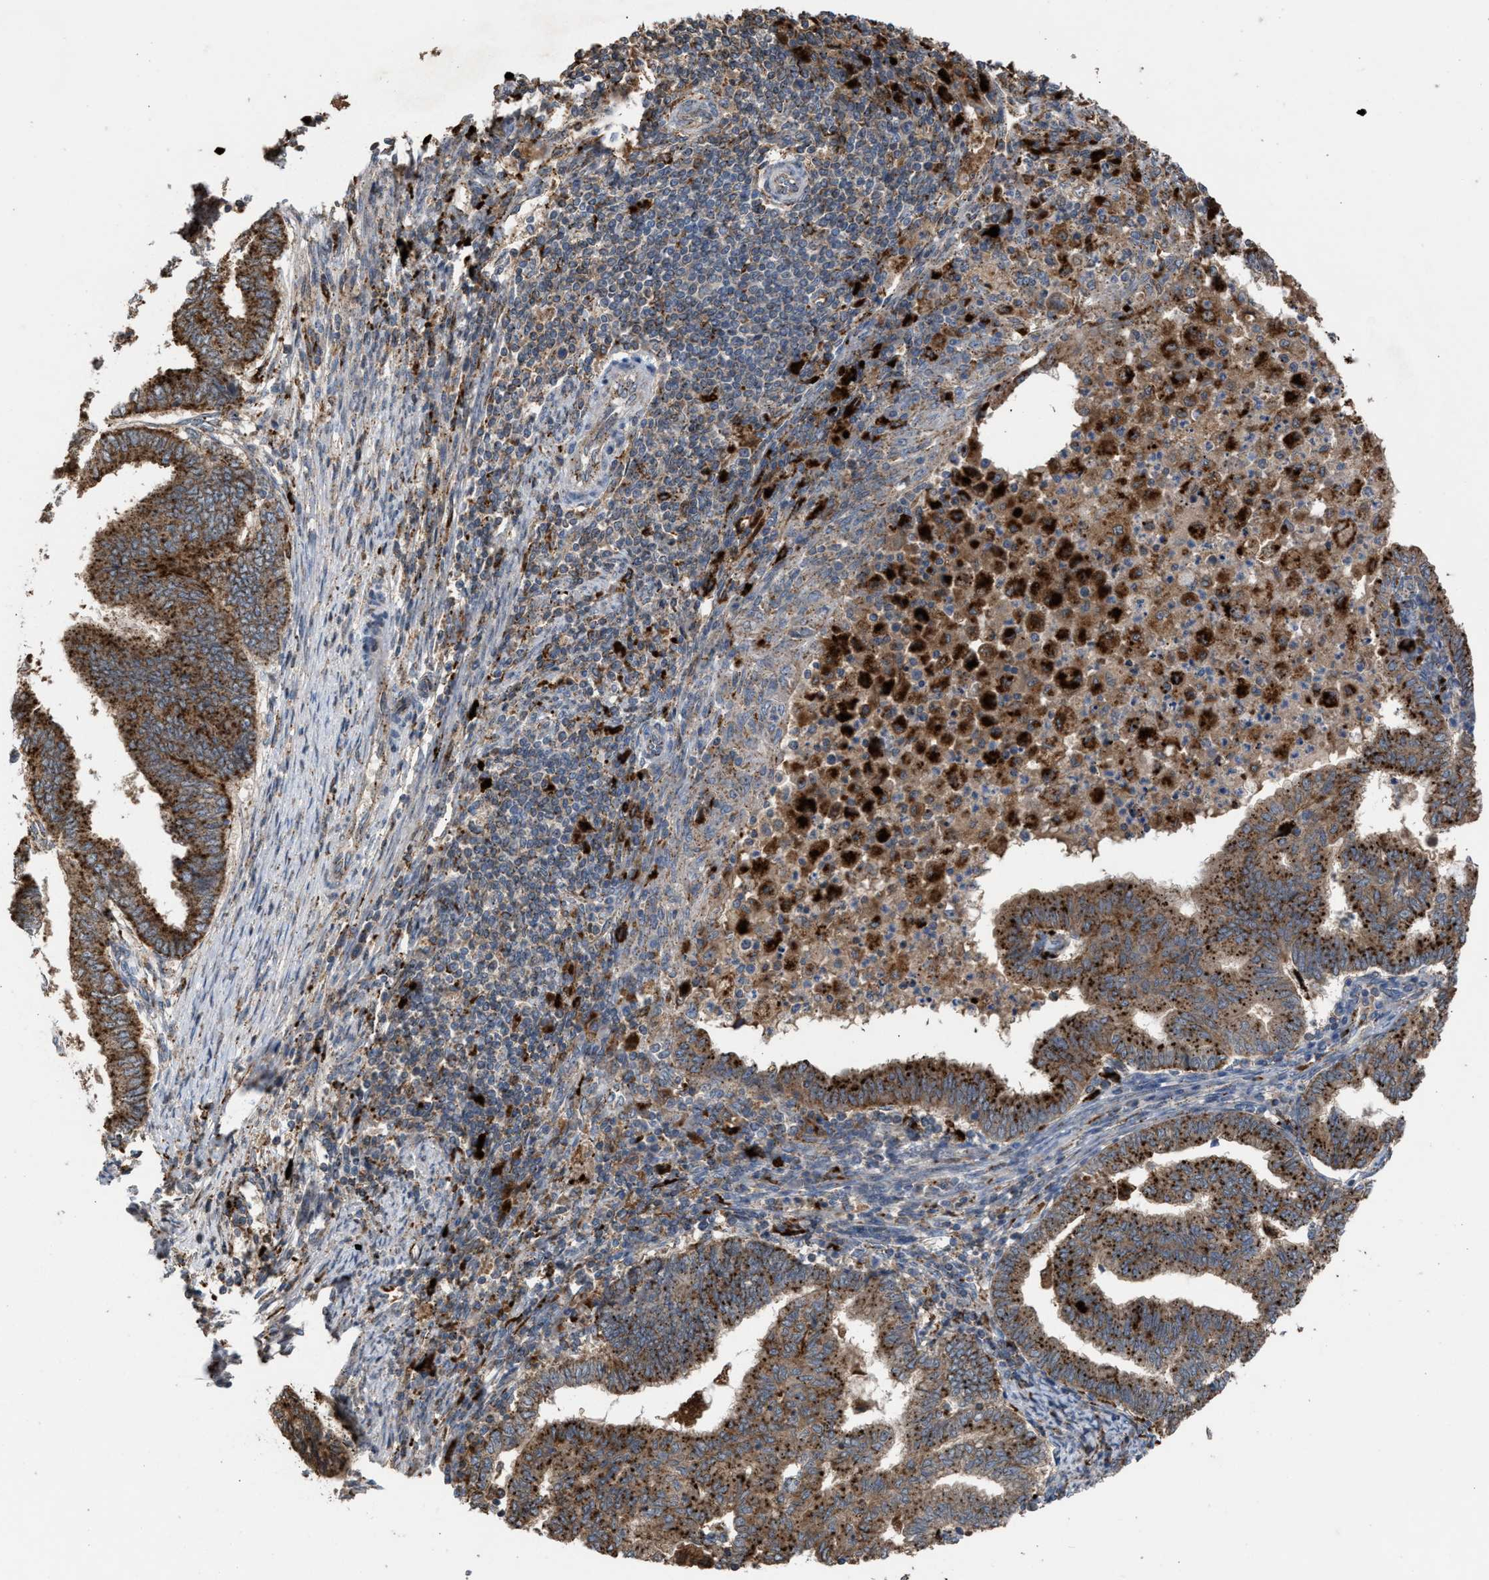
{"staining": {"intensity": "strong", "quantity": ">75%", "location": "cytoplasmic/membranous"}, "tissue": "endometrial cancer", "cell_type": "Tumor cells", "image_type": "cancer", "snomed": [{"axis": "morphology", "description": "Polyp, NOS"}, {"axis": "morphology", "description": "Adenocarcinoma, NOS"}, {"axis": "morphology", "description": "Adenoma, NOS"}, {"axis": "topography", "description": "Endometrium"}], "caption": "Protein analysis of endometrial adenoma tissue displays strong cytoplasmic/membranous staining in about >75% of tumor cells.", "gene": "ELMO3", "patient": {"sex": "female", "age": 79}}